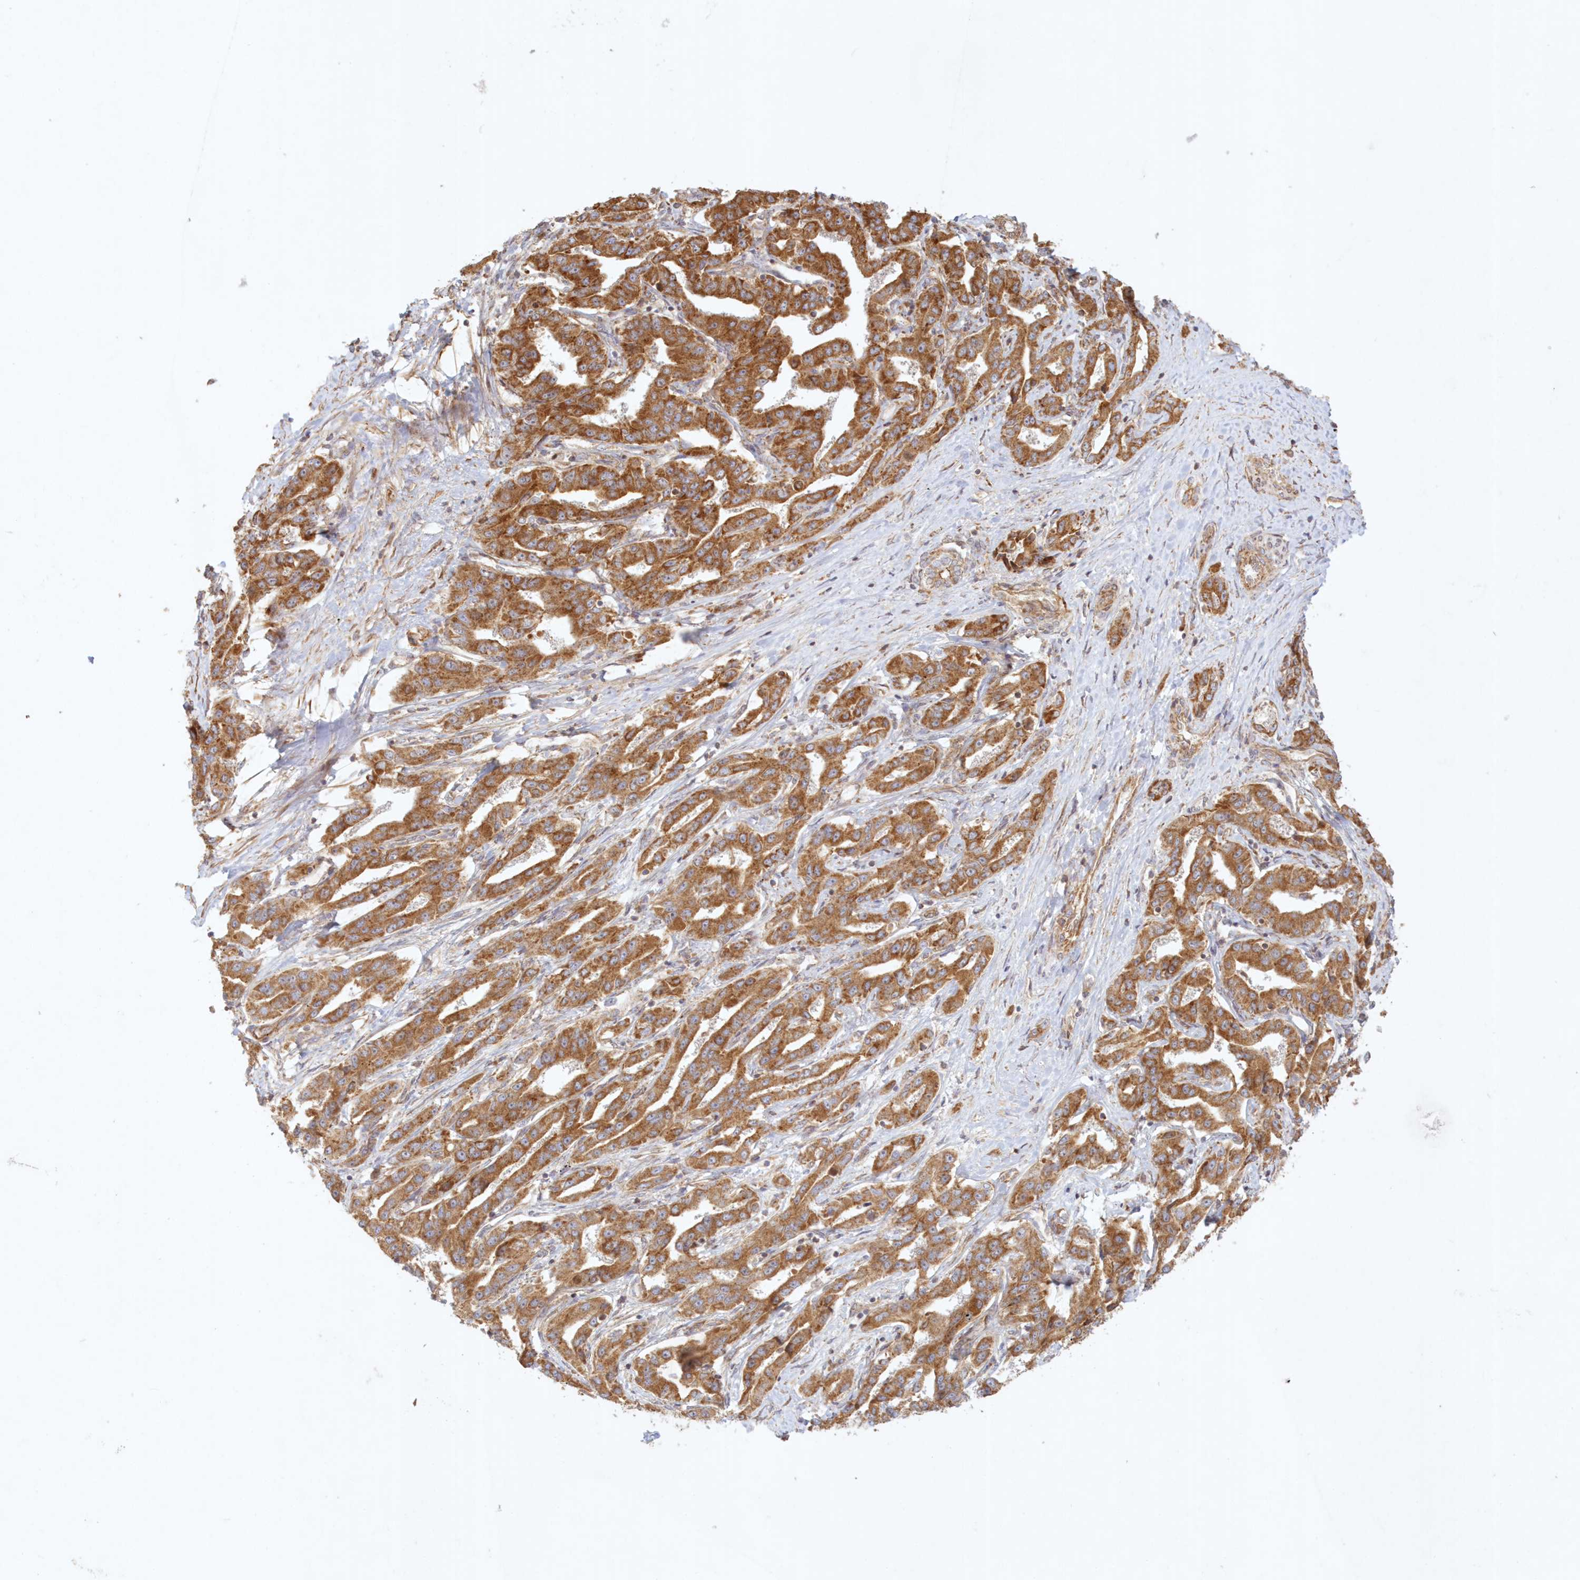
{"staining": {"intensity": "strong", "quantity": ">75%", "location": "cytoplasmic/membranous"}, "tissue": "liver cancer", "cell_type": "Tumor cells", "image_type": "cancer", "snomed": [{"axis": "morphology", "description": "Cholangiocarcinoma"}, {"axis": "topography", "description": "Liver"}], "caption": "DAB (3,3'-diaminobenzidine) immunohistochemical staining of human cholangiocarcinoma (liver) reveals strong cytoplasmic/membranous protein expression in about >75% of tumor cells.", "gene": "KIAA0232", "patient": {"sex": "male", "age": 59}}